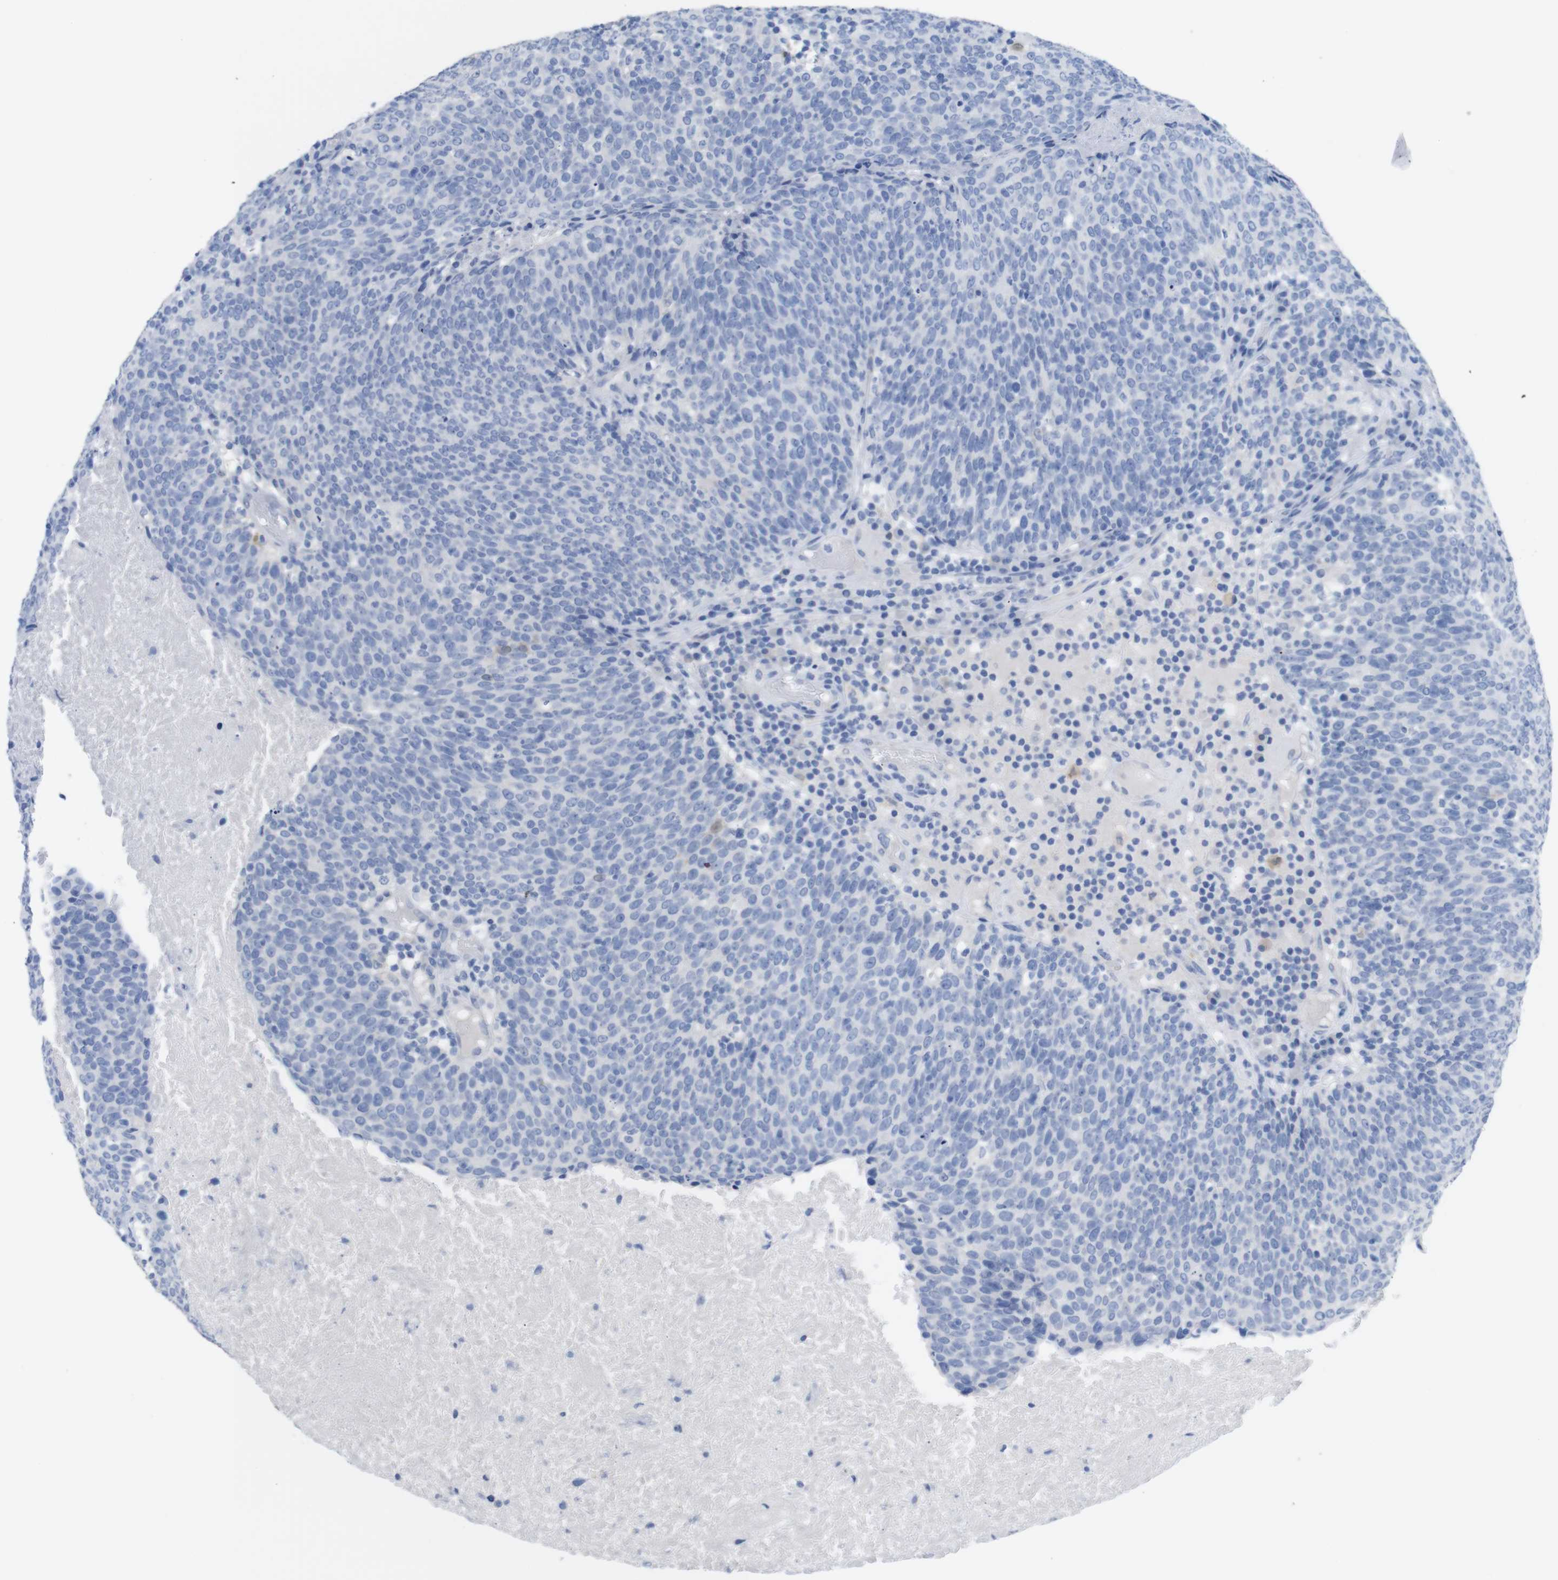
{"staining": {"intensity": "negative", "quantity": "none", "location": "none"}, "tissue": "head and neck cancer", "cell_type": "Tumor cells", "image_type": "cancer", "snomed": [{"axis": "morphology", "description": "Squamous cell carcinoma, NOS"}, {"axis": "morphology", "description": "Squamous cell carcinoma, metastatic, NOS"}, {"axis": "topography", "description": "Lymph node"}, {"axis": "topography", "description": "Head-Neck"}], "caption": "Micrograph shows no significant protein expression in tumor cells of head and neck squamous cell carcinoma.", "gene": "PNMA1", "patient": {"sex": "male", "age": 62}}